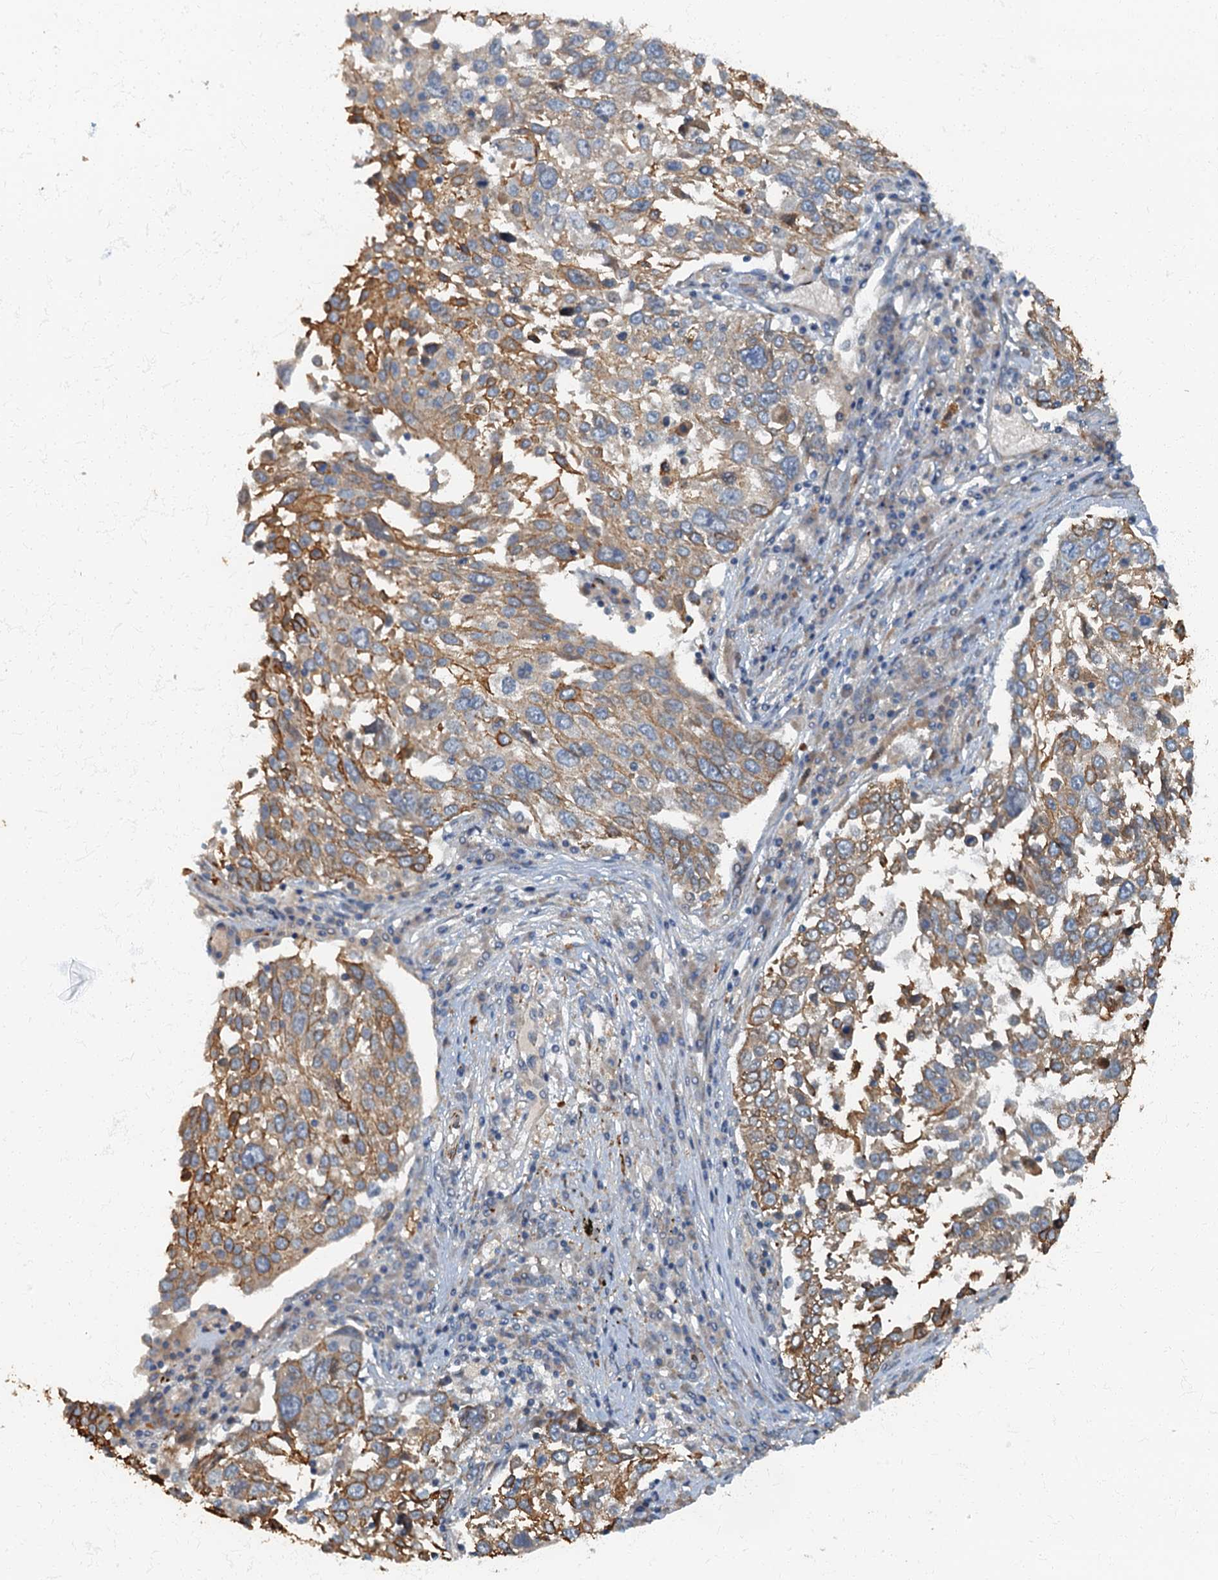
{"staining": {"intensity": "moderate", "quantity": "25%-75%", "location": "cytoplasmic/membranous"}, "tissue": "lung cancer", "cell_type": "Tumor cells", "image_type": "cancer", "snomed": [{"axis": "morphology", "description": "Squamous cell carcinoma, NOS"}, {"axis": "topography", "description": "Lung"}], "caption": "A photomicrograph of human lung cancer stained for a protein shows moderate cytoplasmic/membranous brown staining in tumor cells. (DAB (3,3'-diaminobenzidine) IHC, brown staining for protein, blue staining for nuclei).", "gene": "ARL11", "patient": {"sex": "male", "age": 65}}